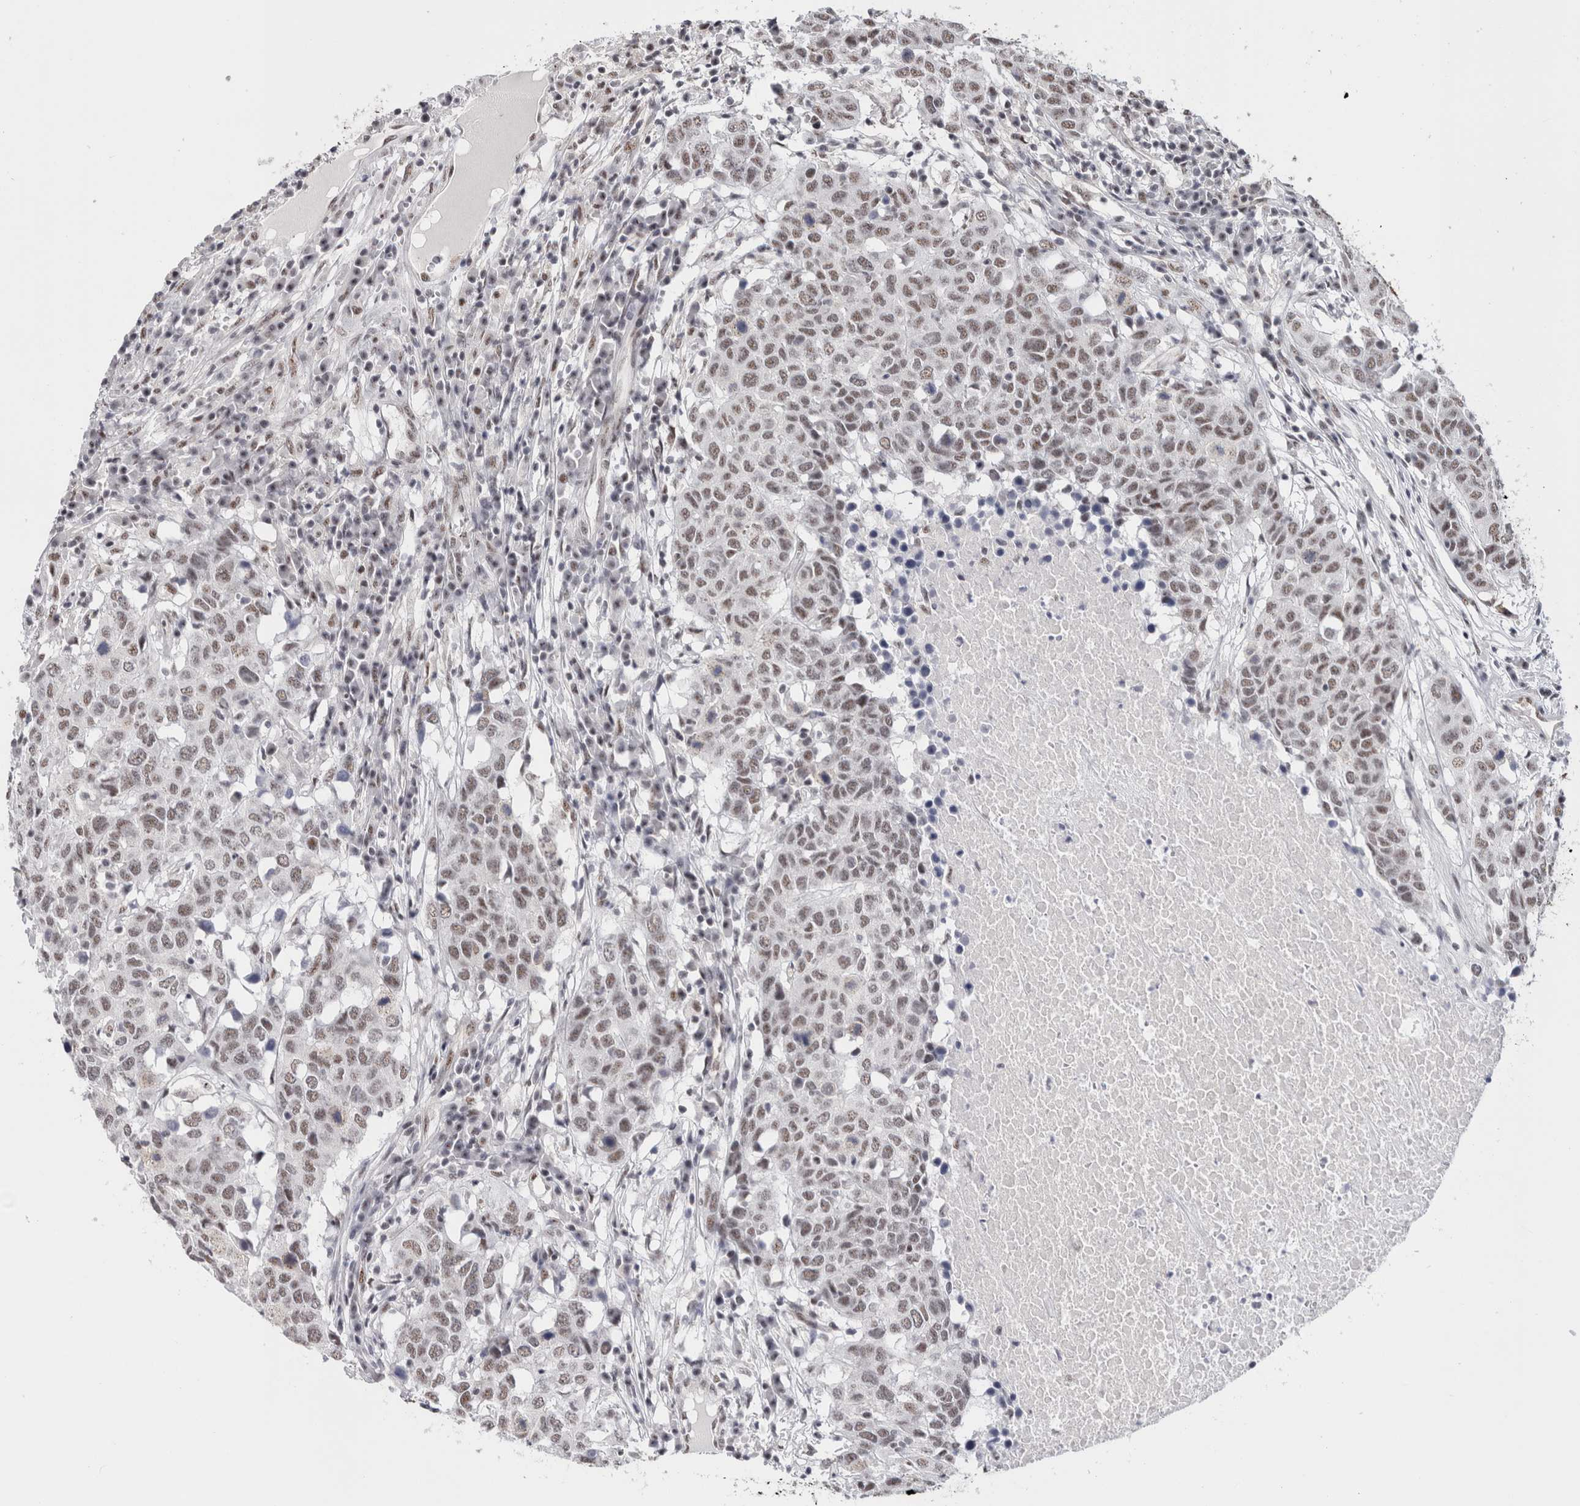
{"staining": {"intensity": "moderate", "quantity": ">75%", "location": "nuclear"}, "tissue": "head and neck cancer", "cell_type": "Tumor cells", "image_type": "cancer", "snomed": [{"axis": "morphology", "description": "Squamous cell carcinoma, NOS"}, {"axis": "topography", "description": "Head-Neck"}], "caption": "This photomicrograph reveals IHC staining of head and neck cancer (squamous cell carcinoma), with medium moderate nuclear positivity in approximately >75% of tumor cells.", "gene": "MKNK1", "patient": {"sex": "male", "age": 66}}